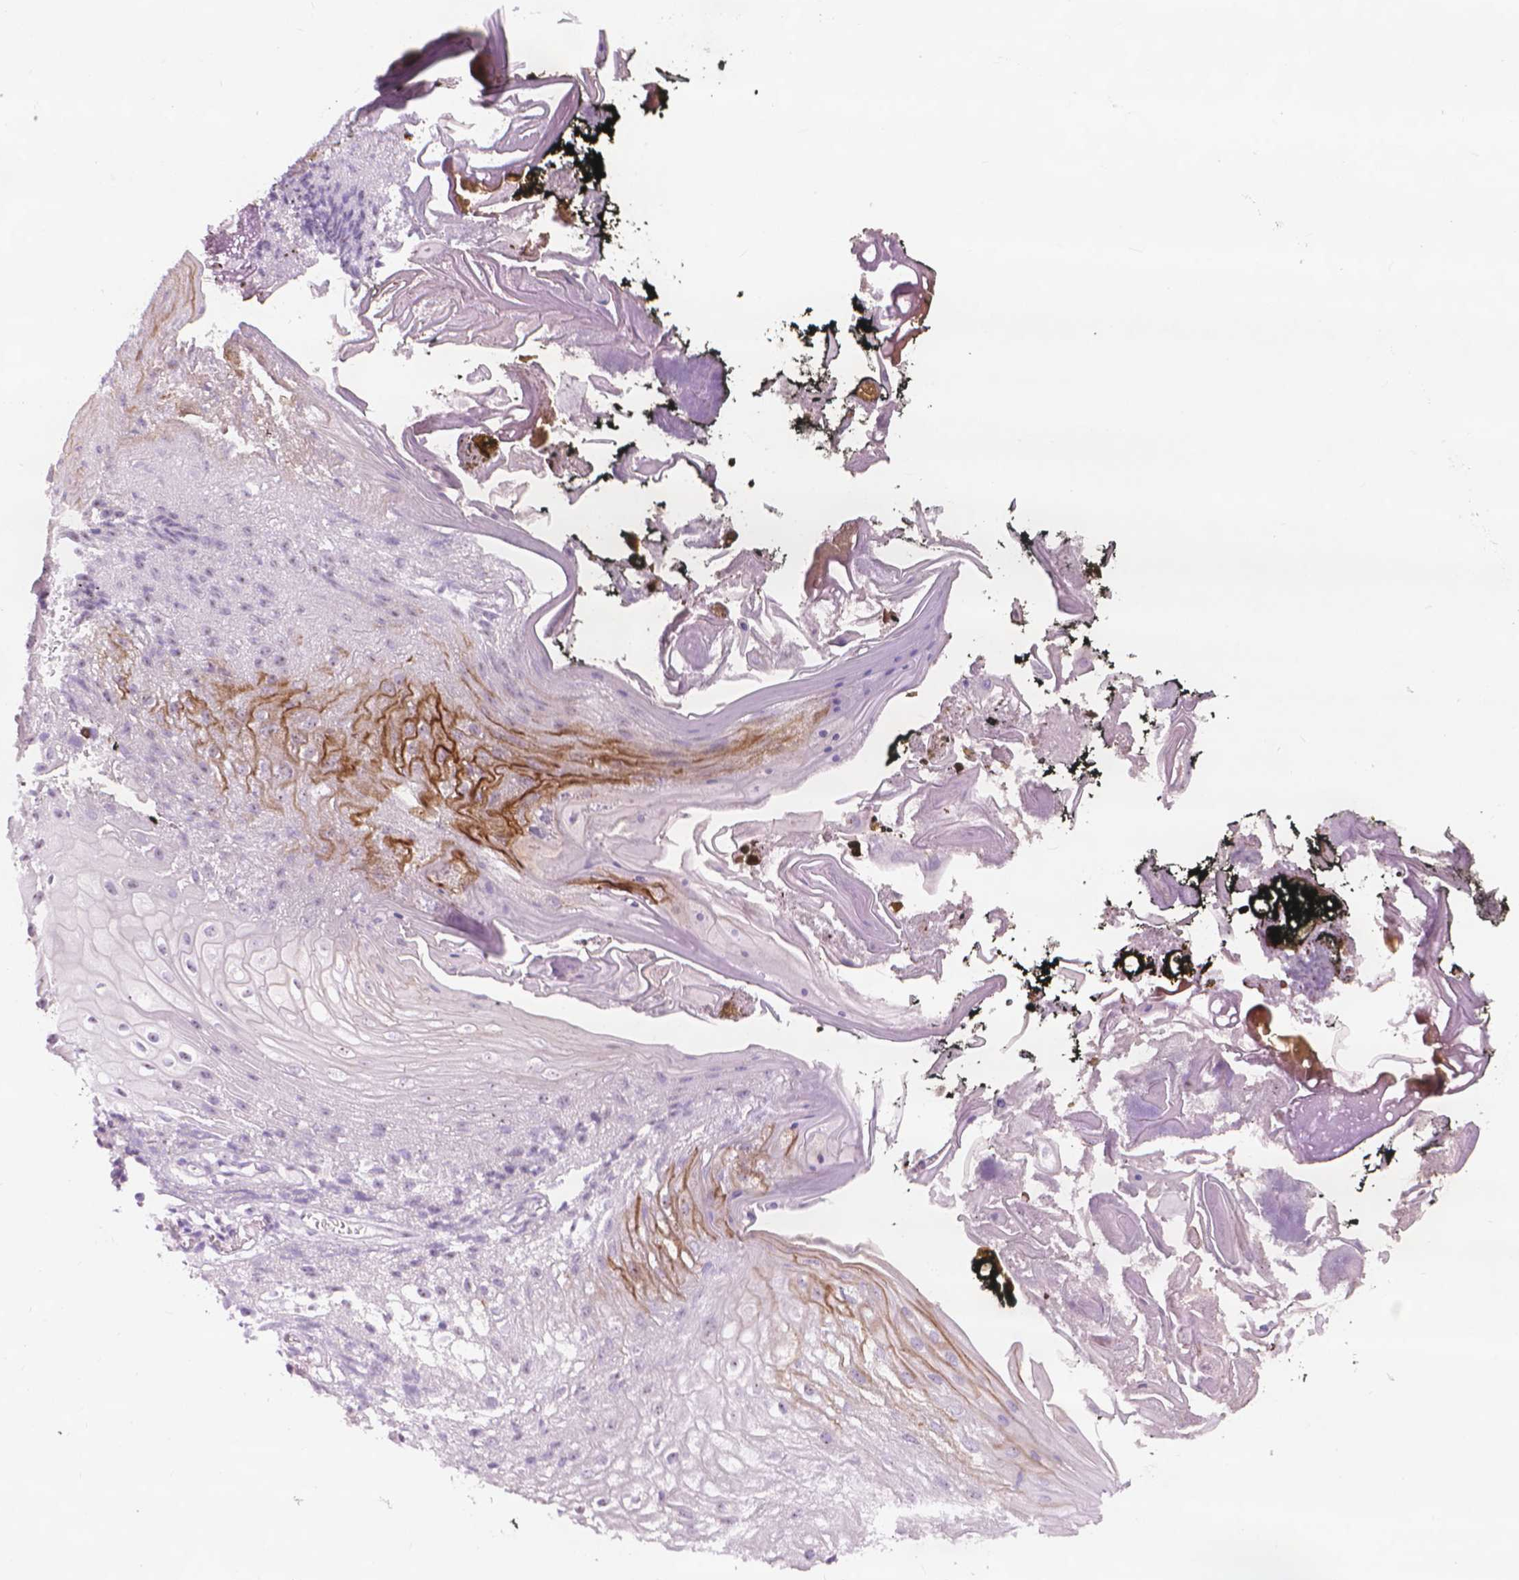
{"staining": {"intensity": "moderate", "quantity": "<25%", "location": "cytoplasmic/membranous"}, "tissue": "oral mucosa", "cell_type": "Squamous epithelial cells", "image_type": "normal", "snomed": [{"axis": "morphology", "description": "Normal tissue, NOS"}, {"axis": "morphology", "description": "Squamous cell carcinoma, NOS"}, {"axis": "topography", "description": "Oral tissue"}, {"axis": "topography", "description": "Head-Neck"}], "caption": "Oral mucosa stained for a protein (brown) shows moderate cytoplasmic/membranous positive staining in about <25% of squamous epithelial cells.", "gene": "GPRC5A", "patient": {"sex": "male", "age": 69}}